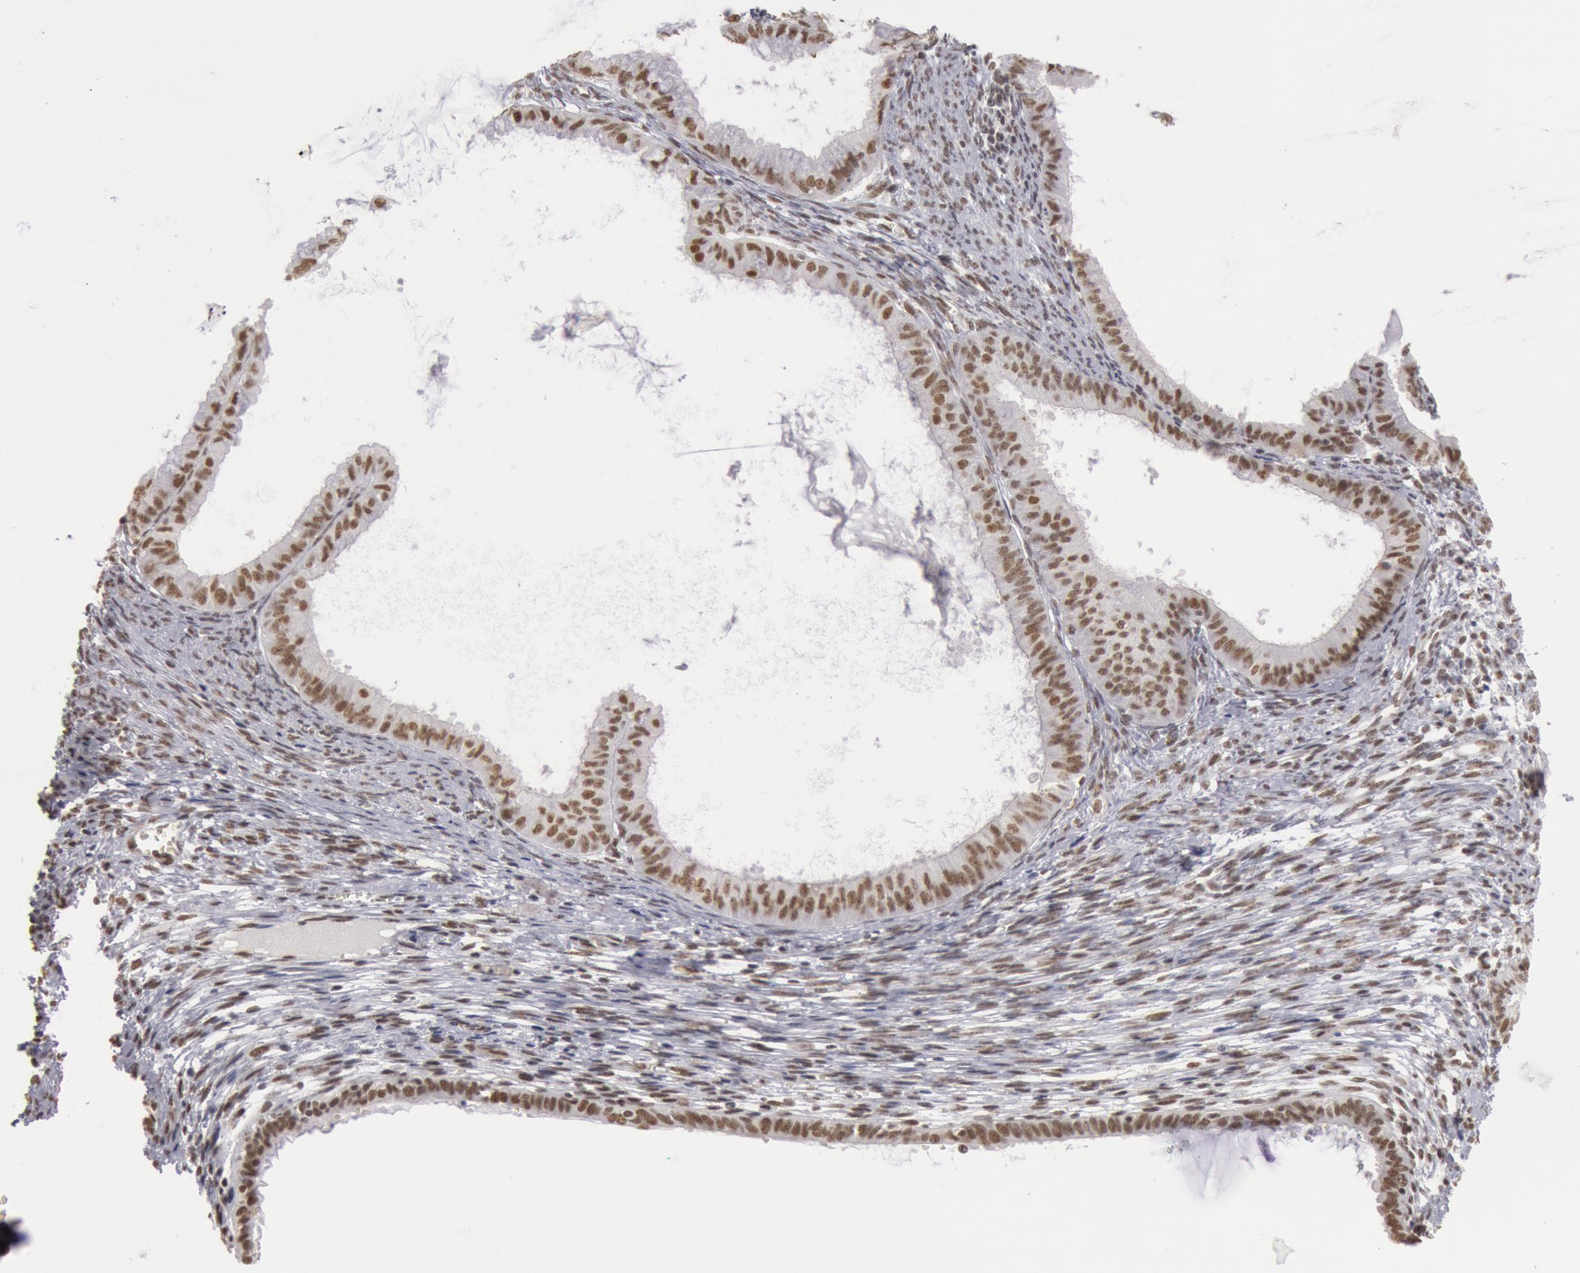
{"staining": {"intensity": "strong", "quantity": "<25%", "location": "nuclear"}, "tissue": "endometrial cancer", "cell_type": "Tumor cells", "image_type": "cancer", "snomed": [{"axis": "morphology", "description": "Adenocarcinoma, NOS"}, {"axis": "topography", "description": "Endometrium"}], "caption": "Tumor cells exhibit strong nuclear staining in approximately <25% of cells in endometrial adenocarcinoma.", "gene": "ESS2", "patient": {"sex": "female", "age": 76}}